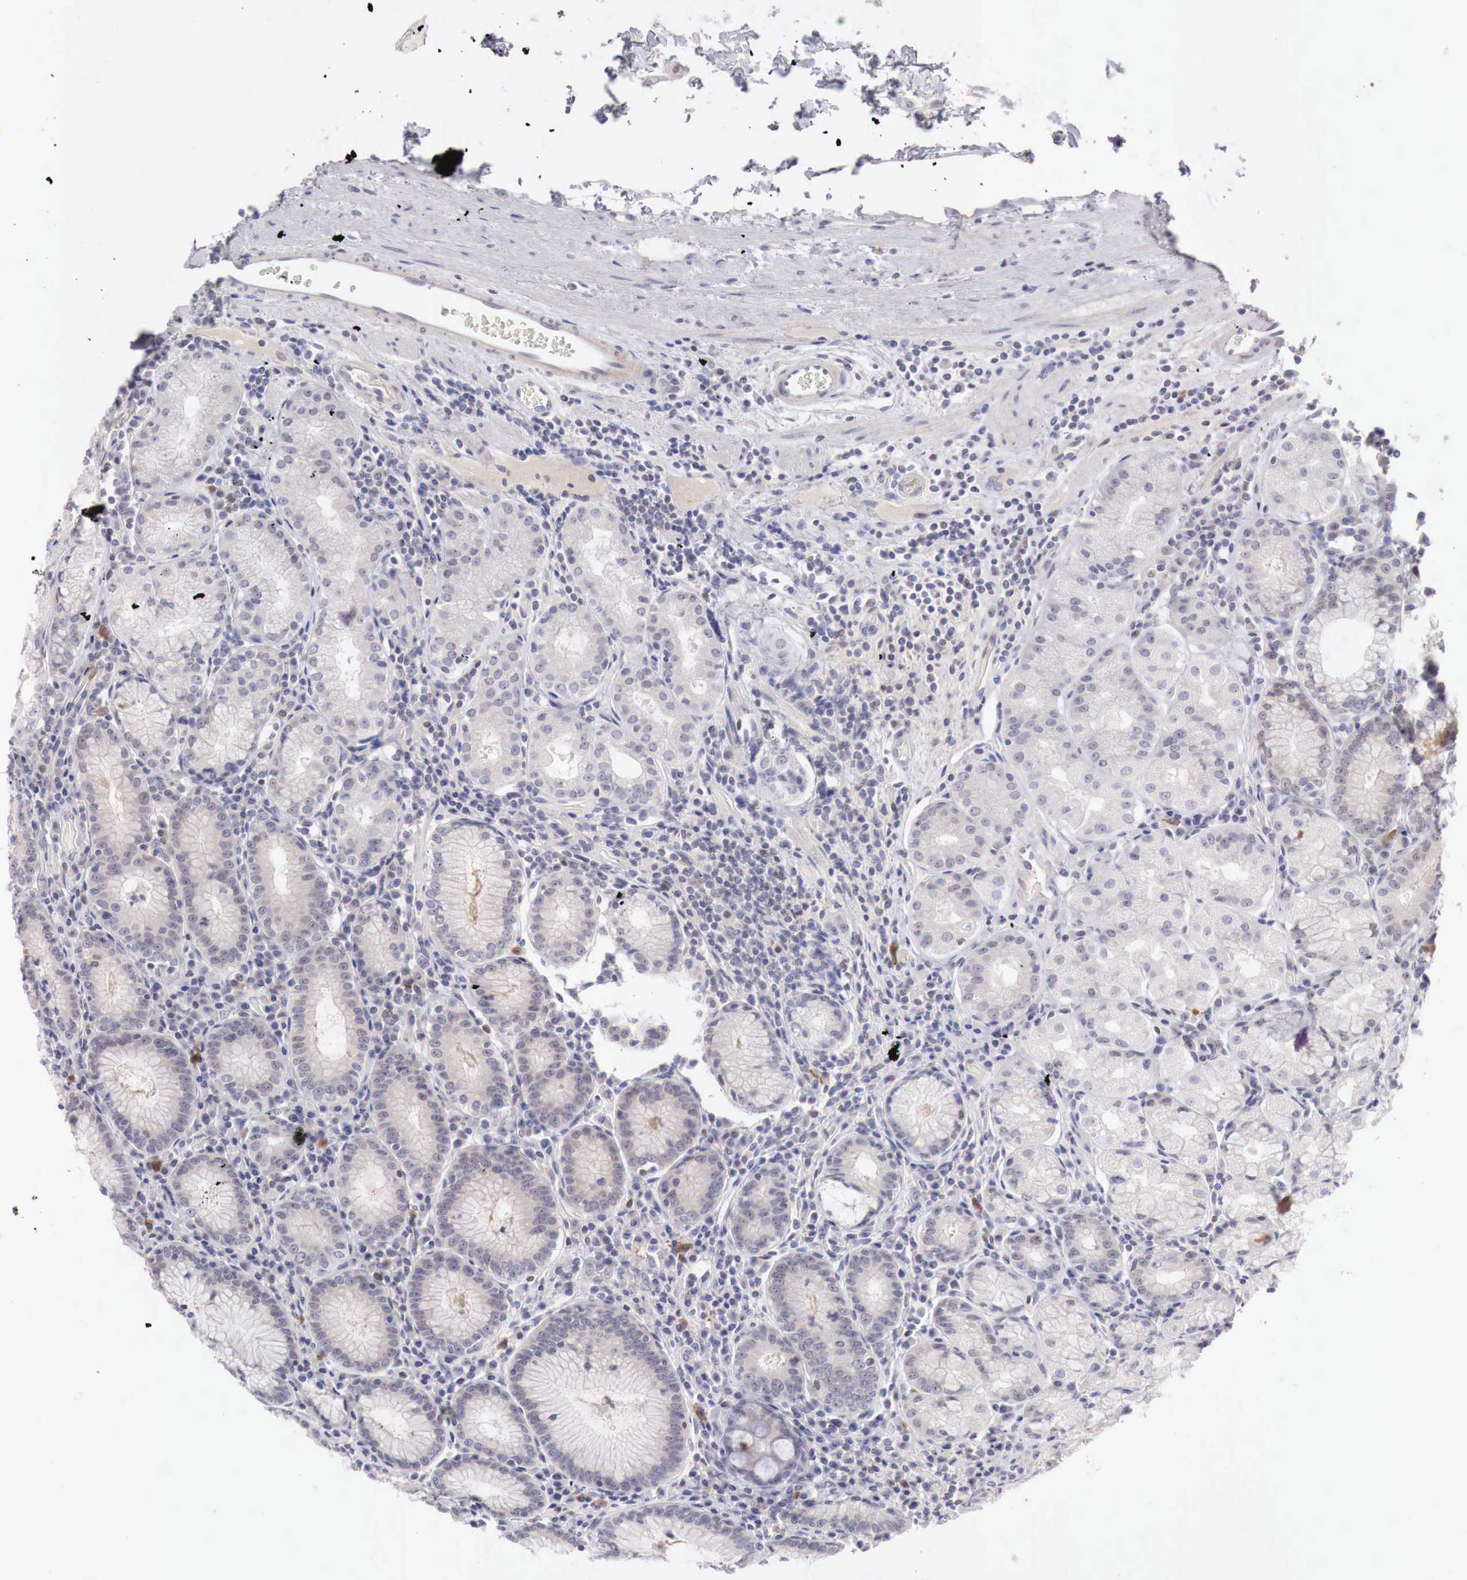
{"staining": {"intensity": "negative", "quantity": "none", "location": "none"}, "tissue": "stomach", "cell_type": "Glandular cells", "image_type": "normal", "snomed": [{"axis": "morphology", "description": "Normal tissue, NOS"}, {"axis": "topography", "description": "Stomach, lower"}], "caption": "Glandular cells show no significant protein staining in unremarkable stomach. (DAB IHC, high magnification).", "gene": "GATA1", "patient": {"sex": "female", "age": 43}}